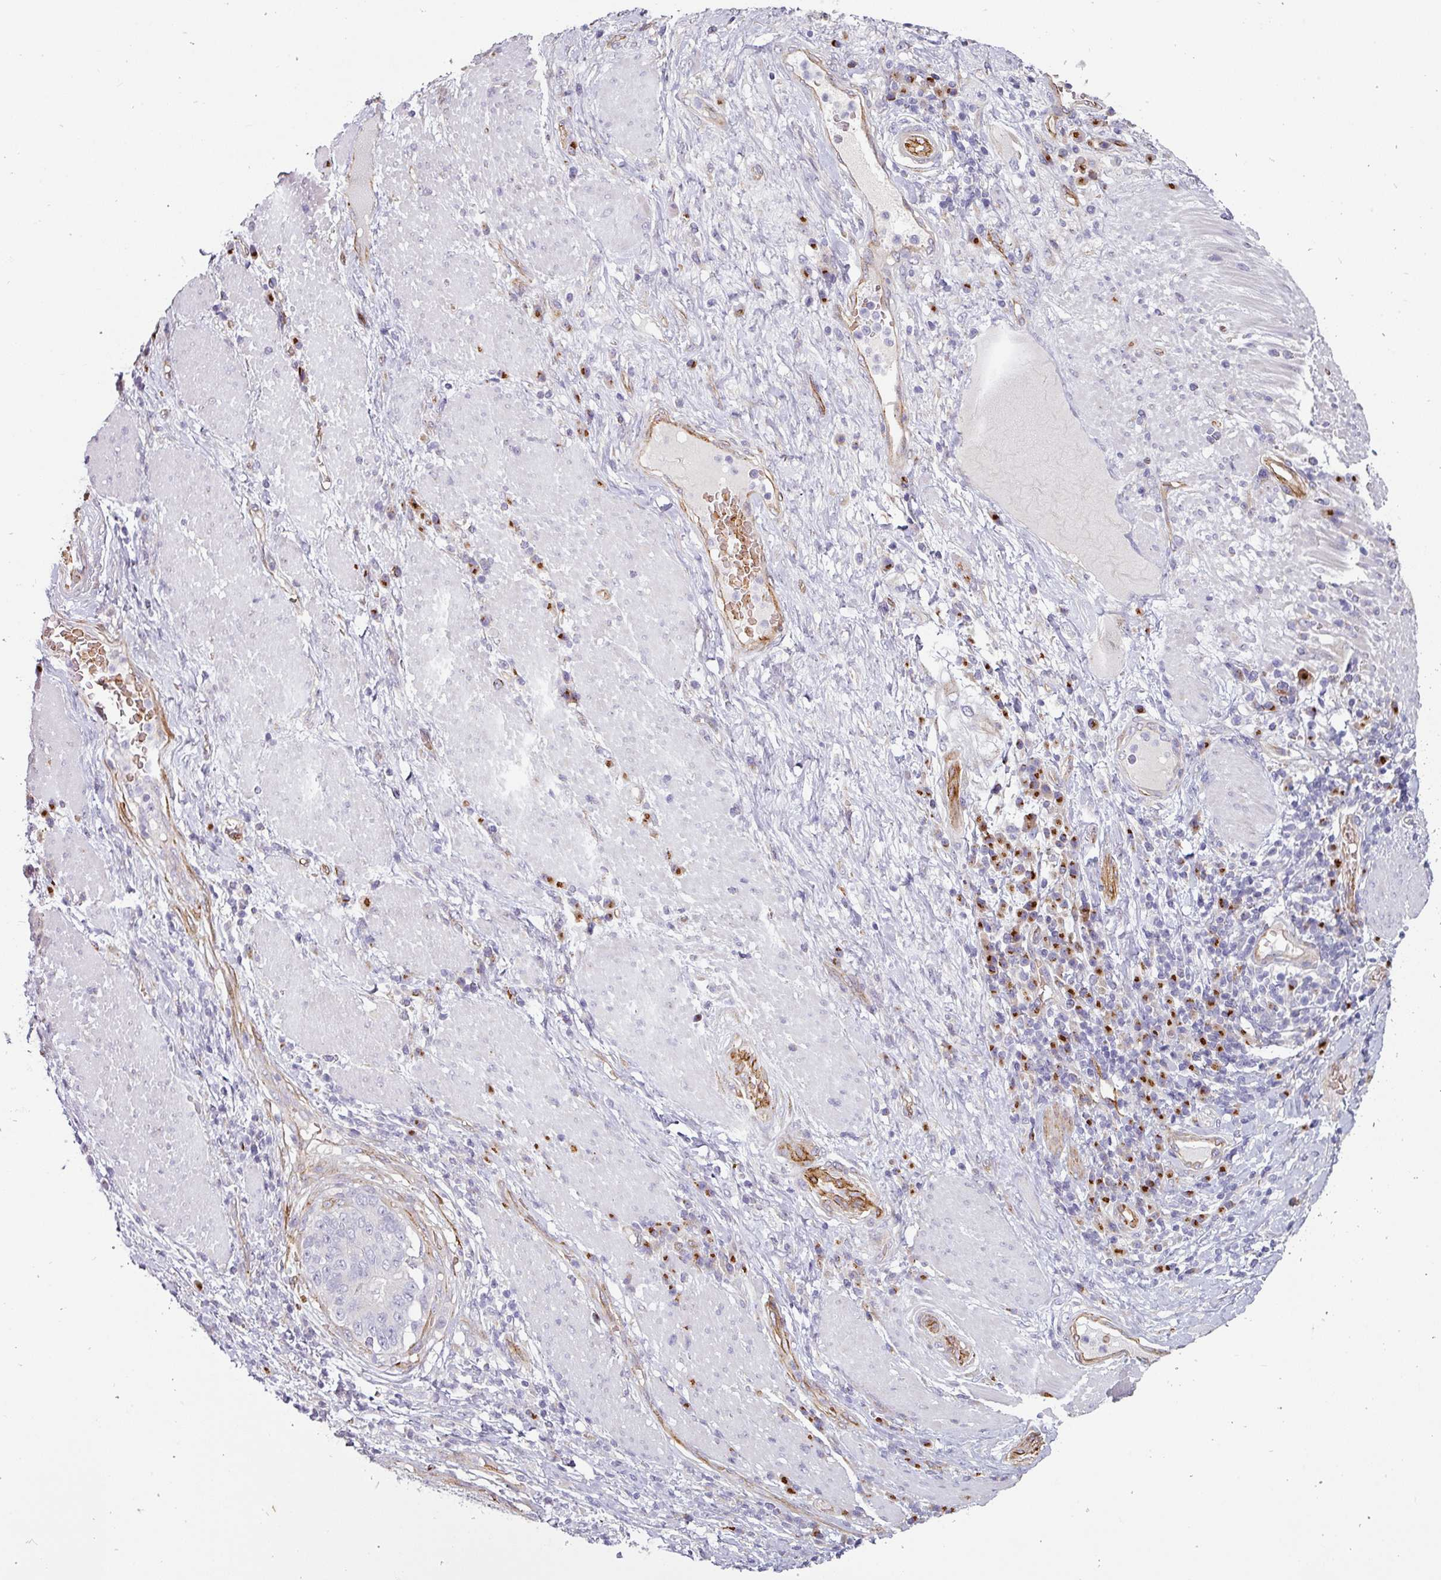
{"staining": {"intensity": "negative", "quantity": "none", "location": "none"}, "tissue": "stomach cancer", "cell_type": "Tumor cells", "image_type": "cancer", "snomed": [{"axis": "morphology", "description": "Normal tissue, NOS"}, {"axis": "morphology", "description": "Adenocarcinoma, NOS"}, {"axis": "topography", "description": "Stomach"}], "caption": "This is an IHC micrograph of stomach cancer (adenocarcinoma). There is no staining in tumor cells.", "gene": "PRODH2", "patient": {"sex": "female", "age": 64}}